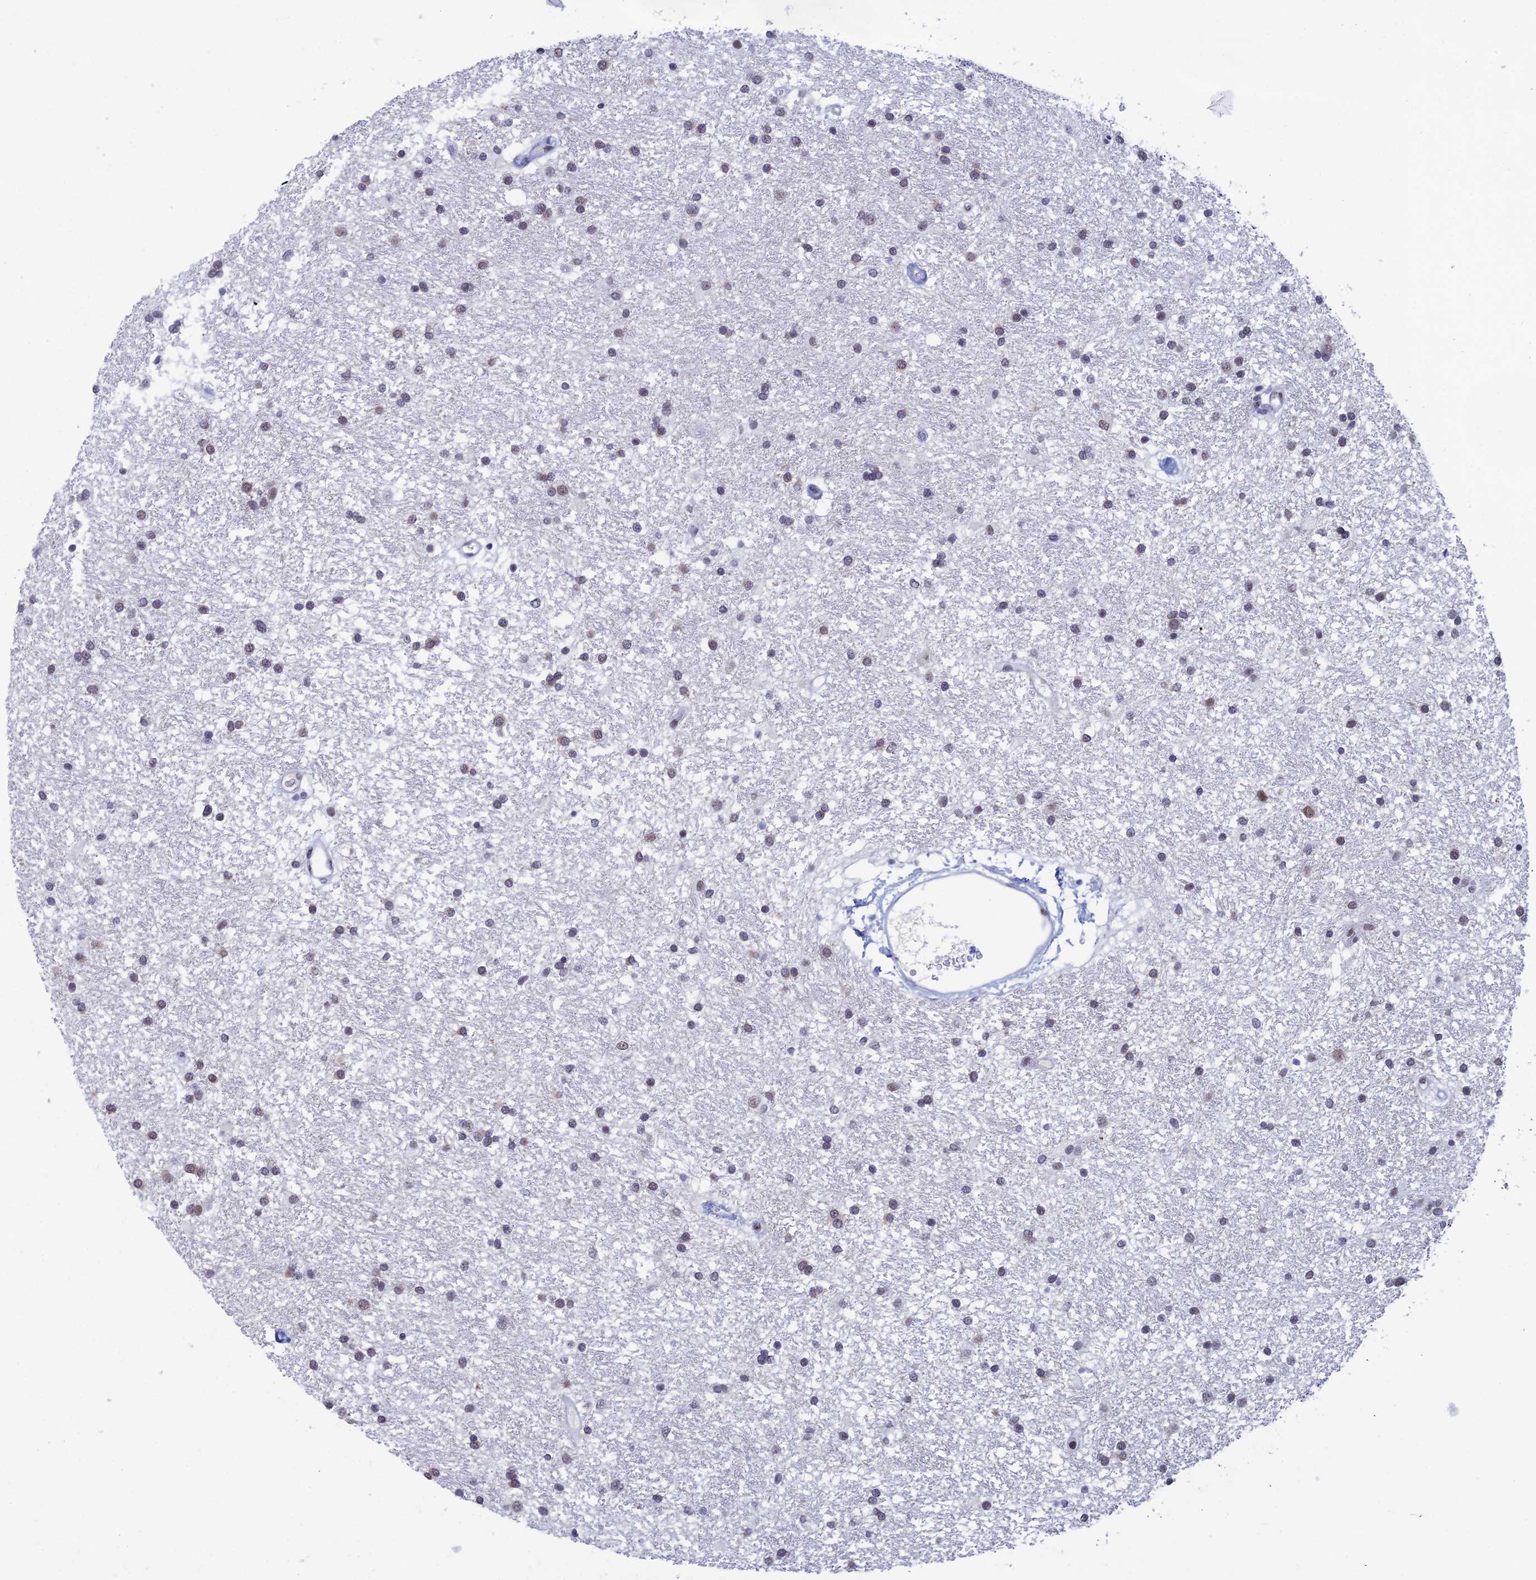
{"staining": {"intensity": "weak", "quantity": "25%-75%", "location": "nuclear"}, "tissue": "glioma", "cell_type": "Tumor cells", "image_type": "cancer", "snomed": [{"axis": "morphology", "description": "Glioma, malignant, High grade"}, {"axis": "topography", "description": "Brain"}], "caption": "This is an image of immunohistochemistry (IHC) staining of malignant high-grade glioma, which shows weak staining in the nuclear of tumor cells.", "gene": "NABP2", "patient": {"sex": "male", "age": 77}}